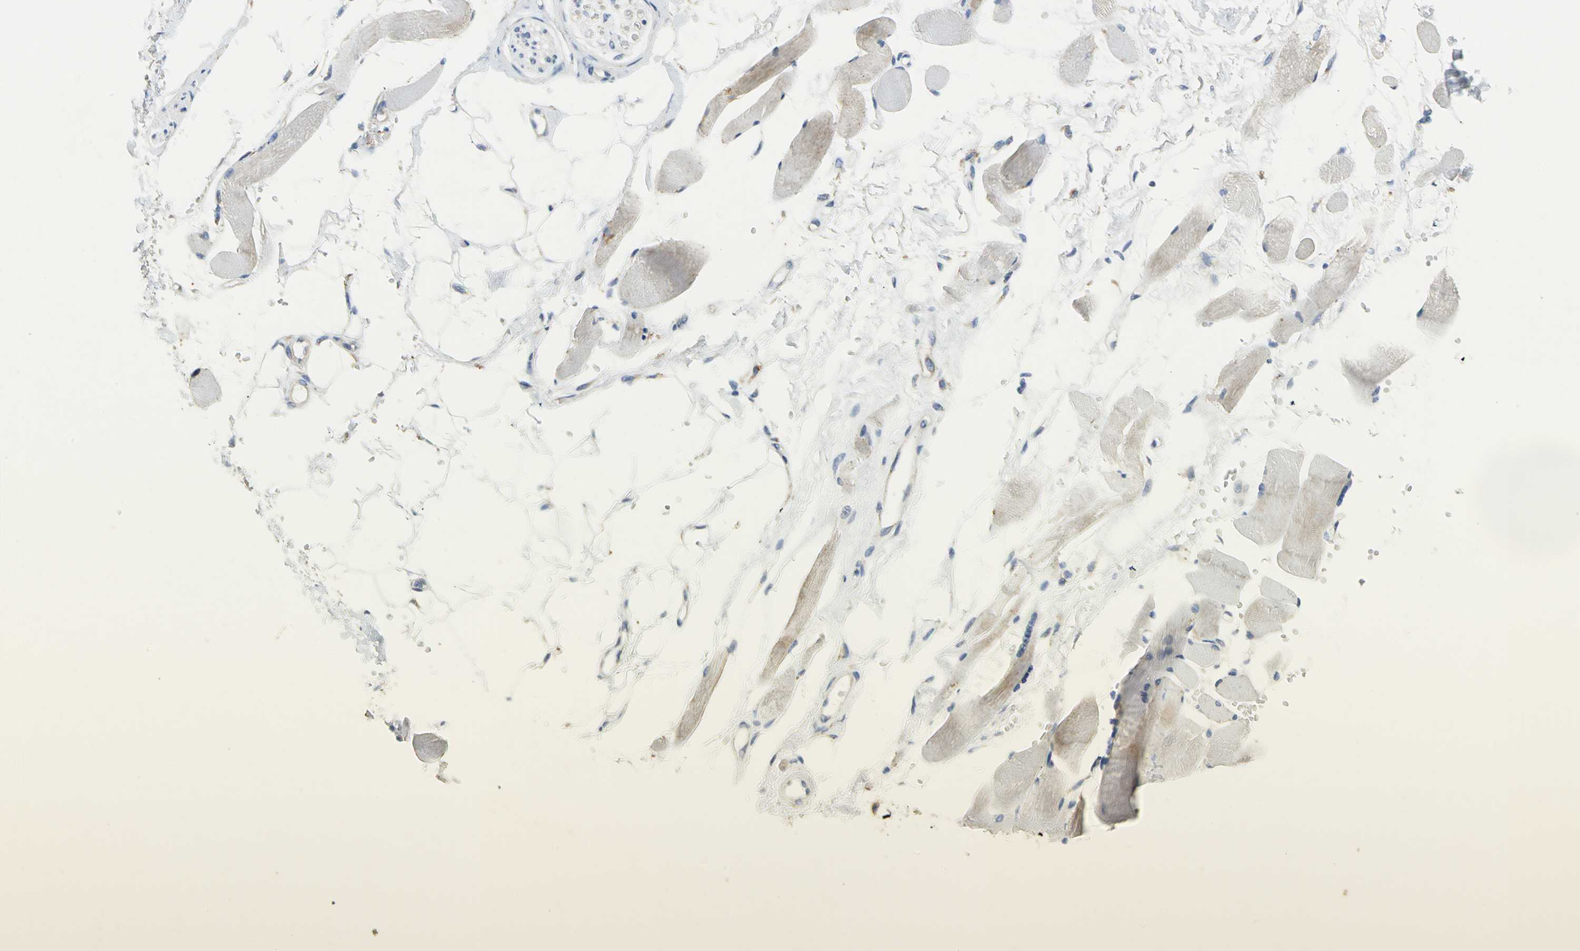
{"staining": {"intensity": "weak", "quantity": "25%-75%", "location": "cytoplasmic/membranous"}, "tissue": "skeletal muscle", "cell_type": "Myocytes", "image_type": "normal", "snomed": [{"axis": "morphology", "description": "Normal tissue, NOS"}, {"axis": "topography", "description": "Skeletal muscle"}, {"axis": "topography", "description": "Peripheral nerve tissue"}], "caption": "Immunohistochemical staining of benign human skeletal muscle shows 25%-75% levels of weak cytoplasmic/membranous protein positivity in about 25%-75% of myocytes. (brown staining indicates protein expression, while blue staining denotes nuclei).", "gene": "TULP4", "patient": {"sex": "female", "age": 84}}